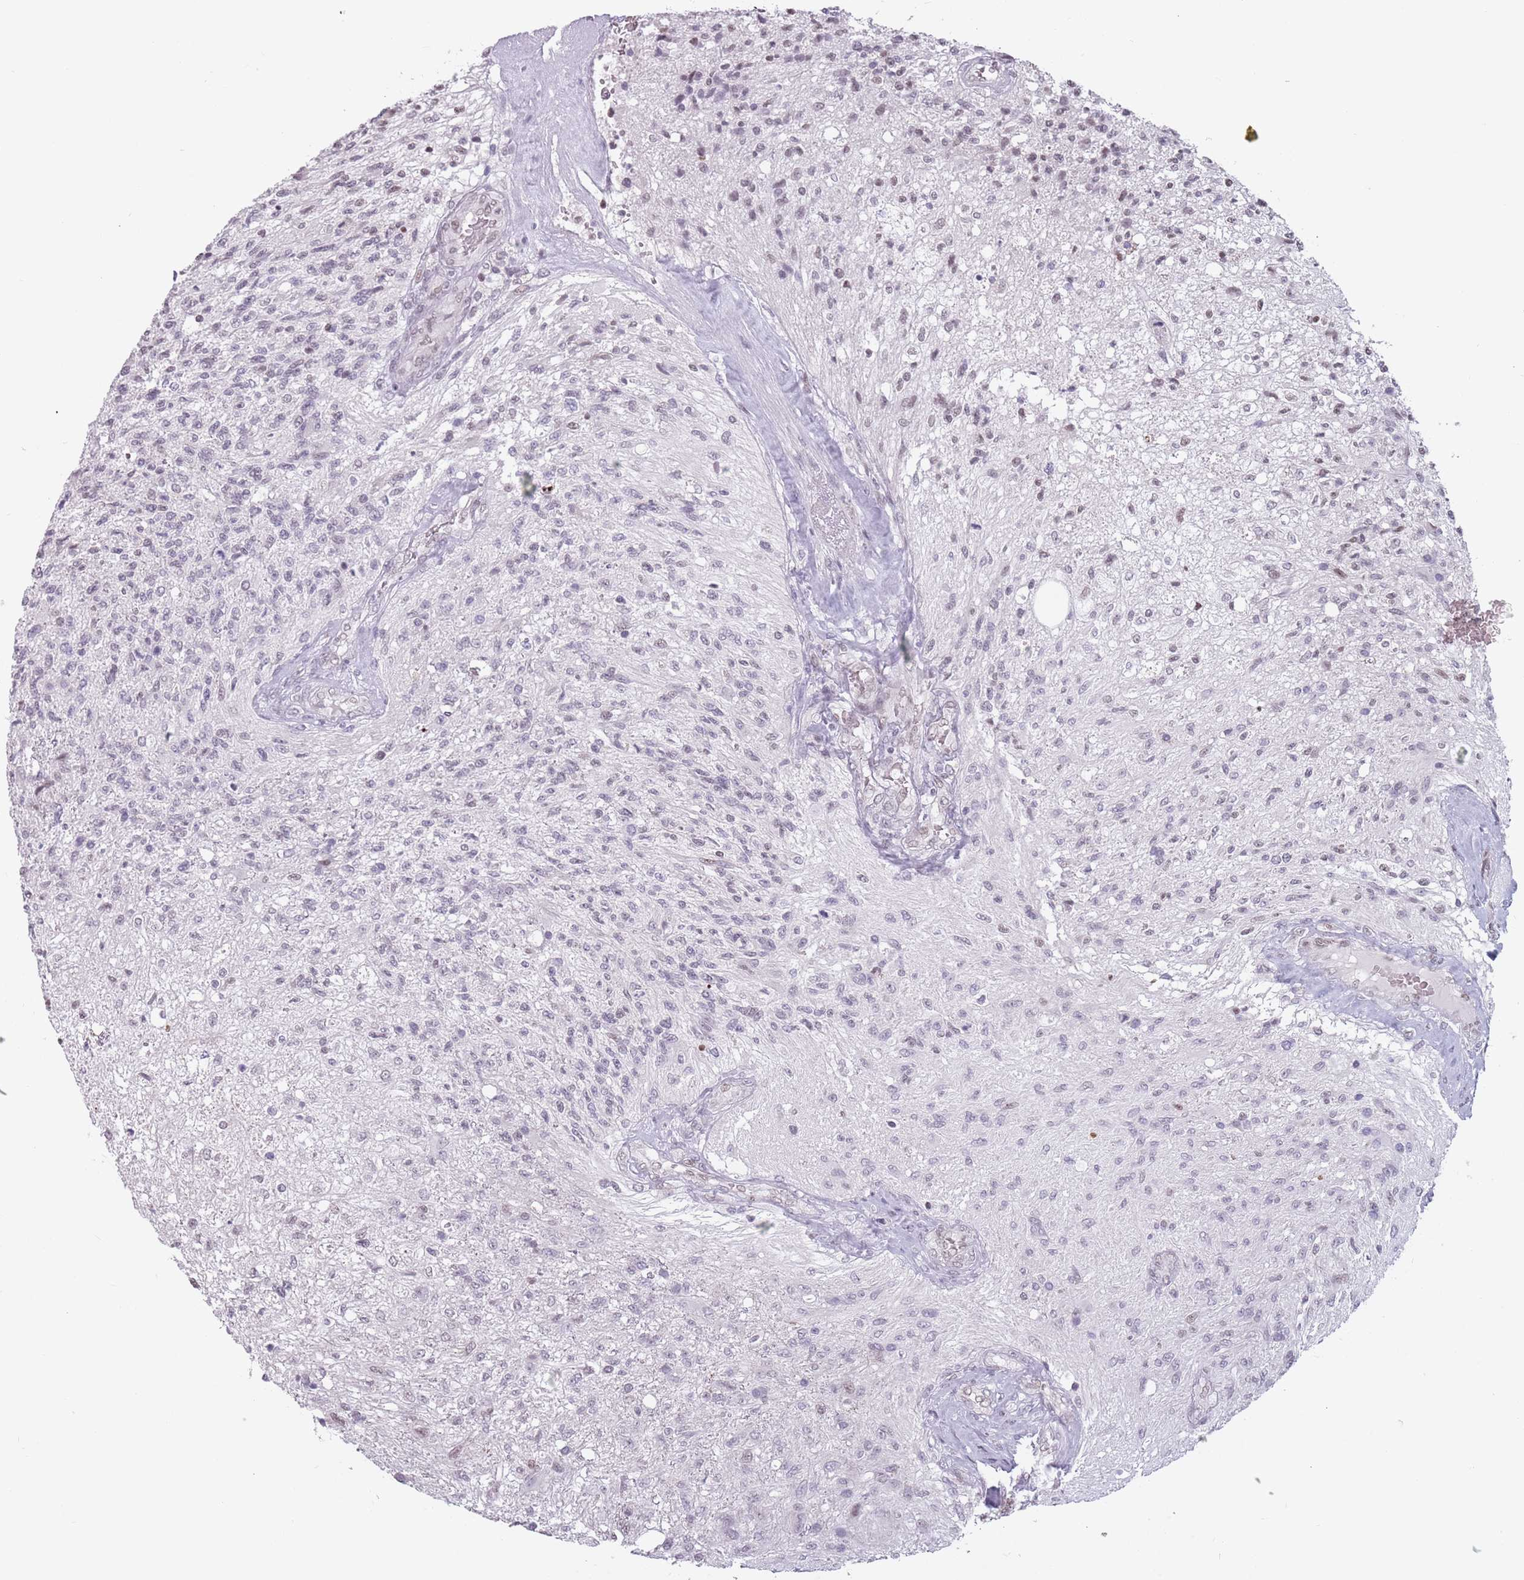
{"staining": {"intensity": "weak", "quantity": "<25%", "location": "nuclear"}, "tissue": "glioma", "cell_type": "Tumor cells", "image_type": "cancer", "snomed": [{"axis": "morphology", "description": "Glioma, malignant, High grade"}, {"axis": "topography", "description": "Brain"}], "caption": "The histopathology image shows no staining of tumor cells in malignant glioma (high-grade). (DAB immunohistochemistry visualized using brightfield microscopy, high magnification).", "gene": "PTCHD1", "patient": {"sex": "male", "age": 56}}